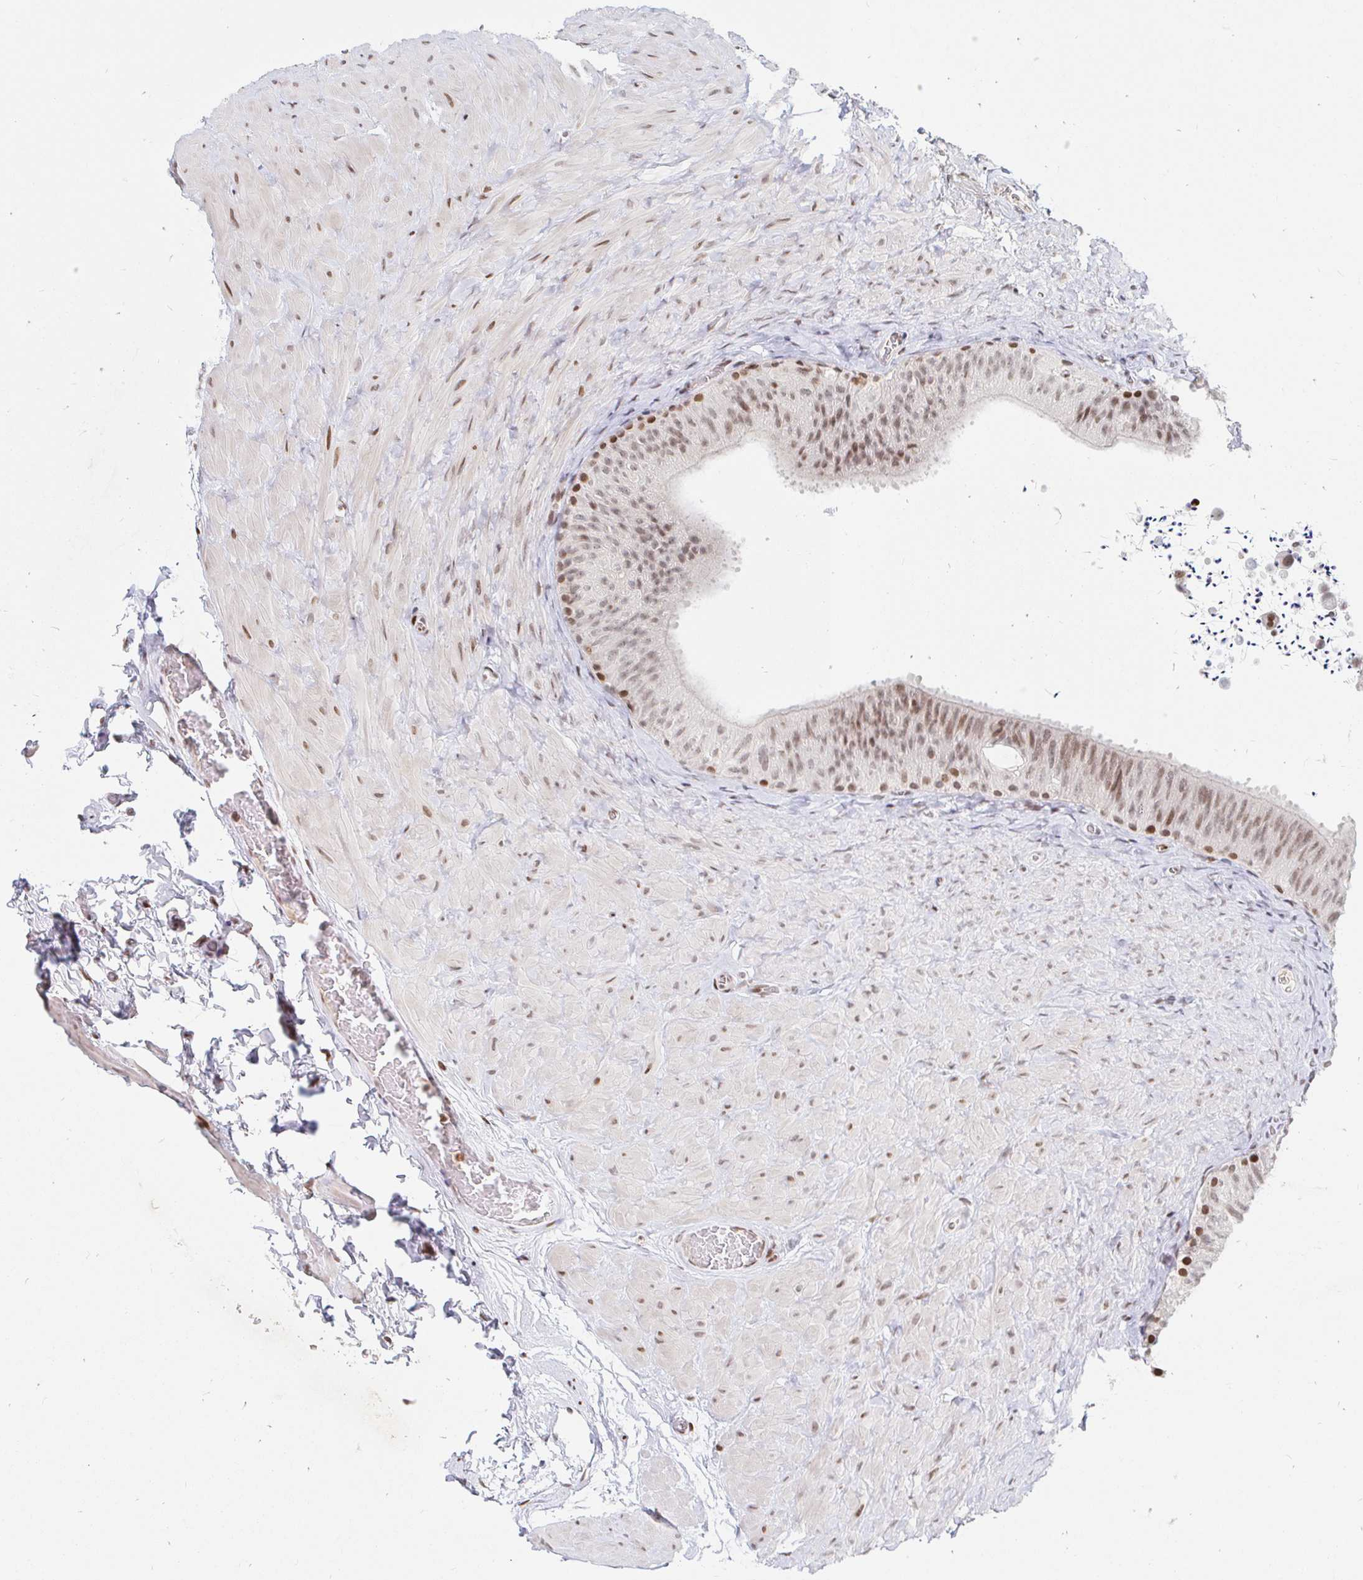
{"staining": {"intensity": "moderate", "quantity": ">75%", "location": "nuclear"}, "tissue": "epididymis", "cell_type": "Glandular cells", "image_type": "normal", "snomed": [{"axis": "morphology", "description": "Normal tissue, NOS"}, {"axis": "topography", "description": "Epididymis, spermatic cord, NOS"}, {"axis": "topography", "description": "Epididymis"}], "caption": "Brown immunohistochemical staining in normal epididymis shows moderate nuclear positivity in approximately >75% of glandular cells. The staining is performed using DAB brown chromogen to label protein expression. The nuclei are counter-stained blue using hematoxylin.", "gene": "HOXC10", "patient": {"sex": "male", "age": 31}}